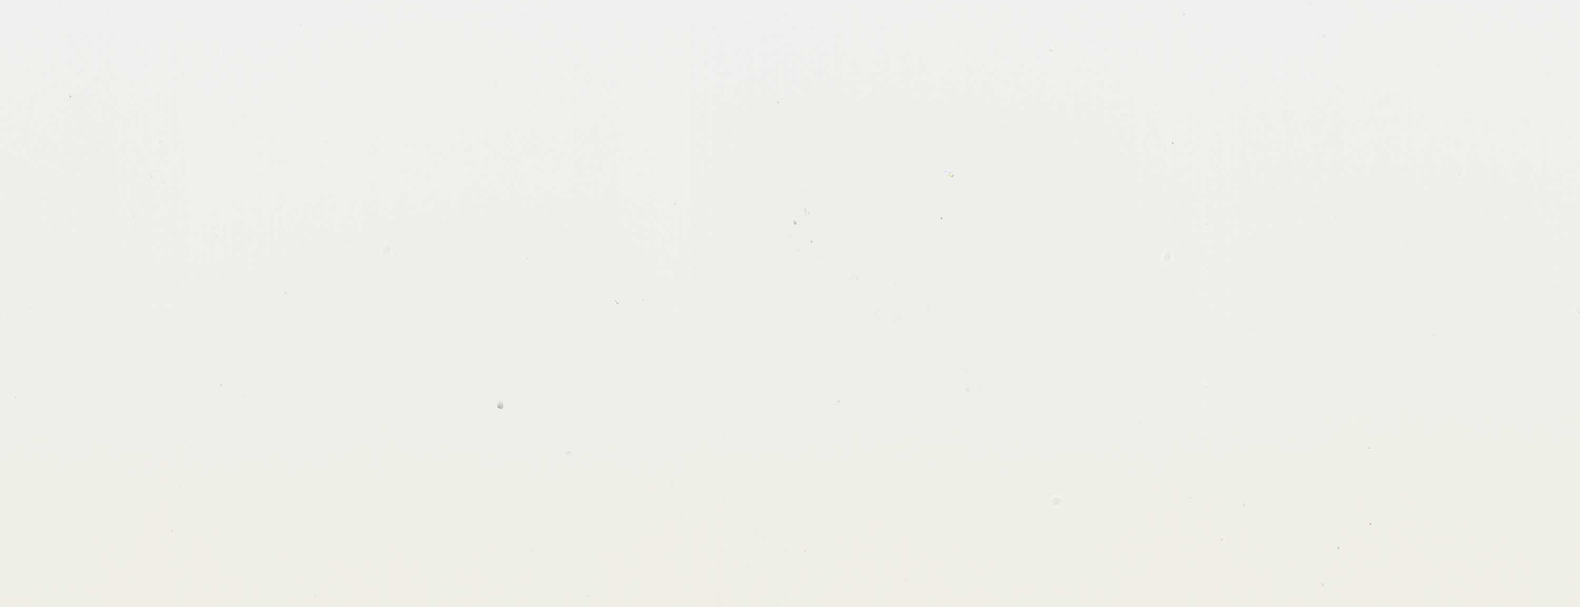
{"staining": {"intensity": "weak", "quantity": "25%-75%", "location": "cytoplasmic/membranous"}, "tissue": "oral mucosa", "cell_type": "Squamous epithelial cells", "image_type": "normal", "snomed": [{"axis": "morphology", "description": "Normal tissue, NOS"}, {"axis": "morphology", "description": "Squamous cell carcinoma, NOS"}, {"axis": "topography", "description": "Skeletal muscle"}, {"axis": "topography", "description": "Oral tissue"}], "caption": "Immunohistochemical staining of unremarkable human oral mucosa reveals 25%-75% levels of weak cytoplasmic/membranous protein staining in about 25%-75% of squamous epithelial cells.", "gene": "IGDCC4", "patient": {"sex": "male", "age": 71}}